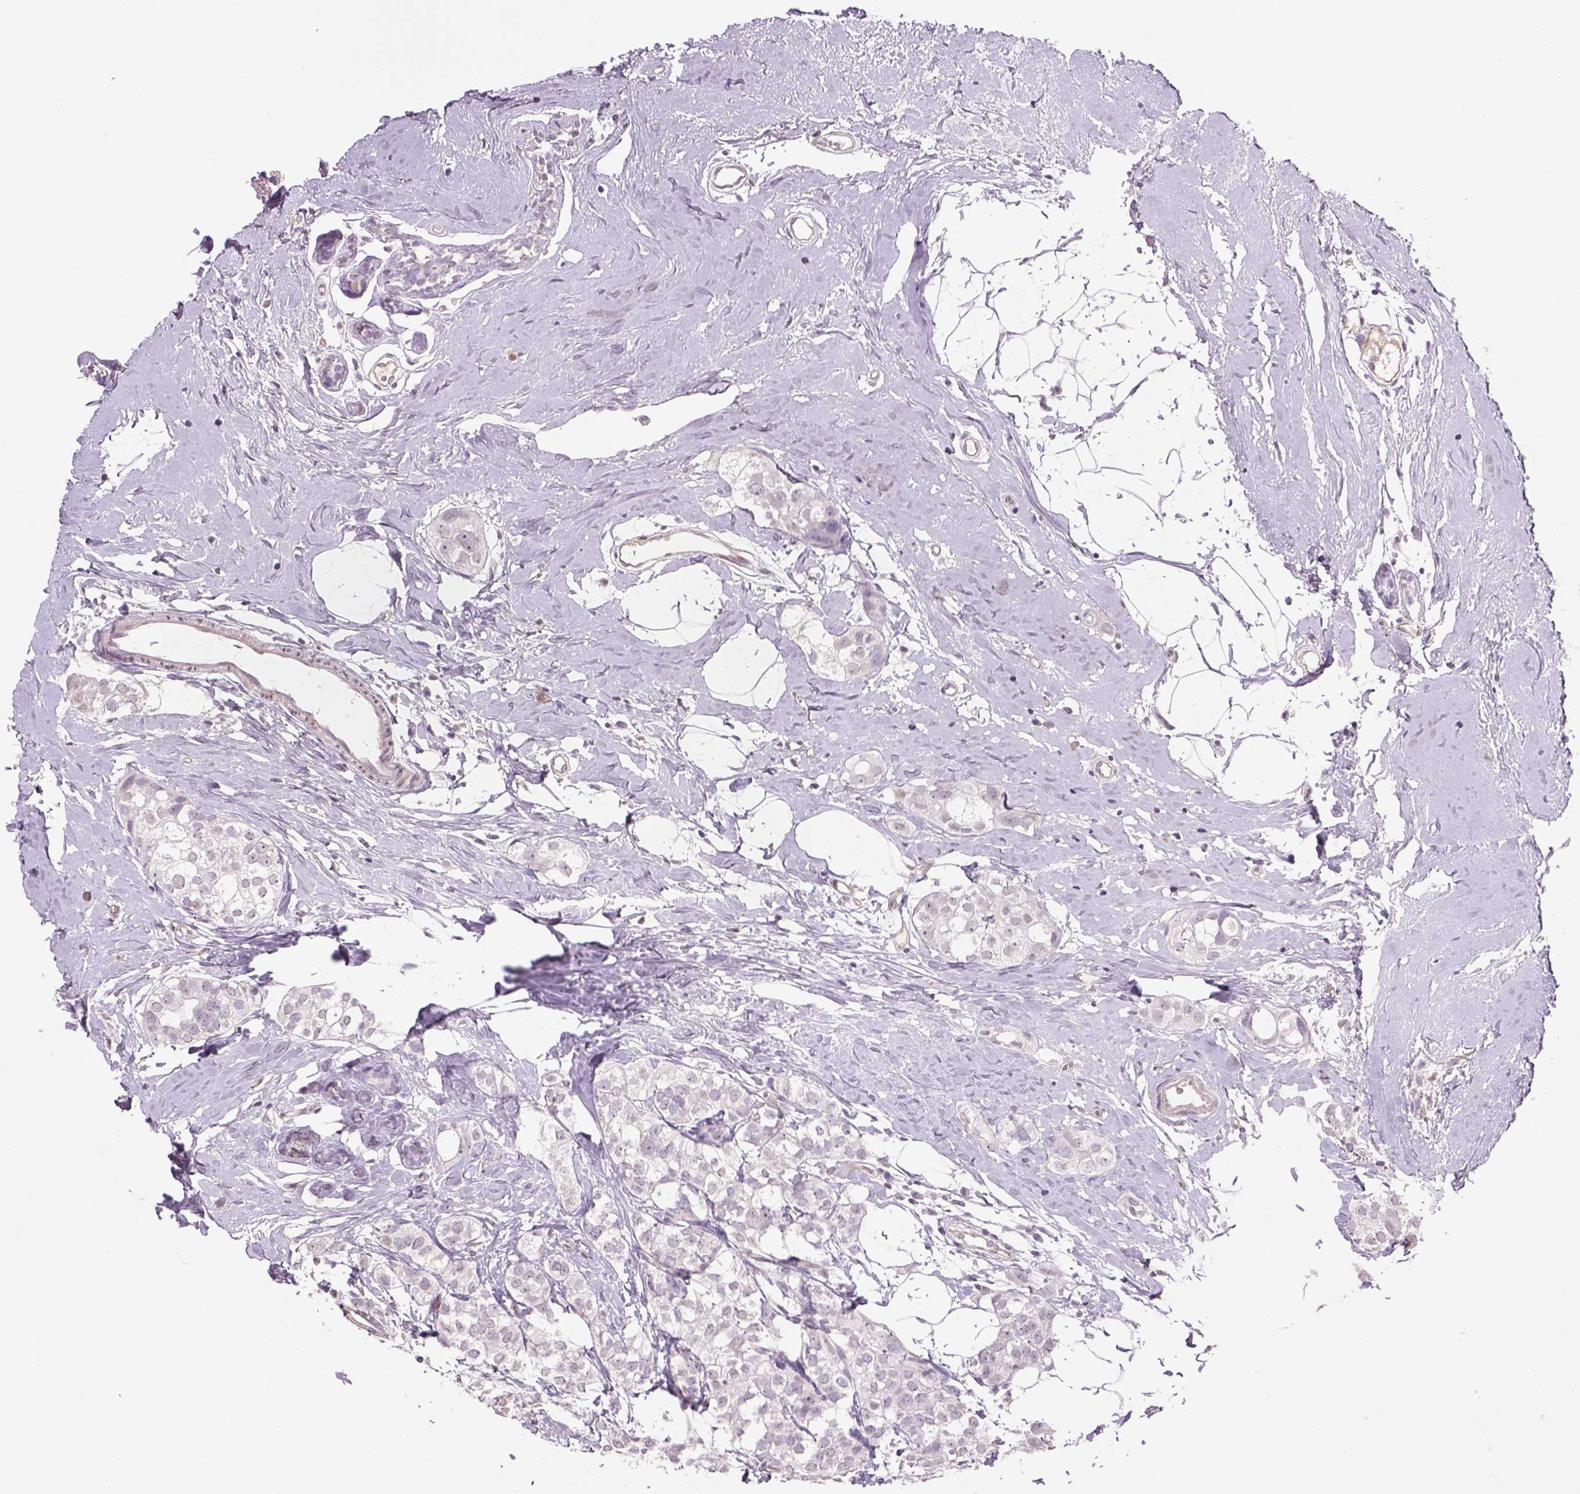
{"staining": {"intensity": "negative", "quantity": "none", "location": "none"}, "tissue": "breast cancer", "cell_type": "Tumor cells", "image_type": "cancer", "snomed": [{"axis": "morphology", "description": "Duct carcinoma"}, {"axis": "topography", "description": "Breast"}], "caption": "High magnification brightfield microscopy of invasive ductal carcinoma (breast) stained with DAB (3,3'-diaminobenzidine) (brown) and counterstained with hematoxylin (blue): tumor cells show no significant positivity.", "gene": "PRRT1", "patient": {"sex": "female", "age": 40}}